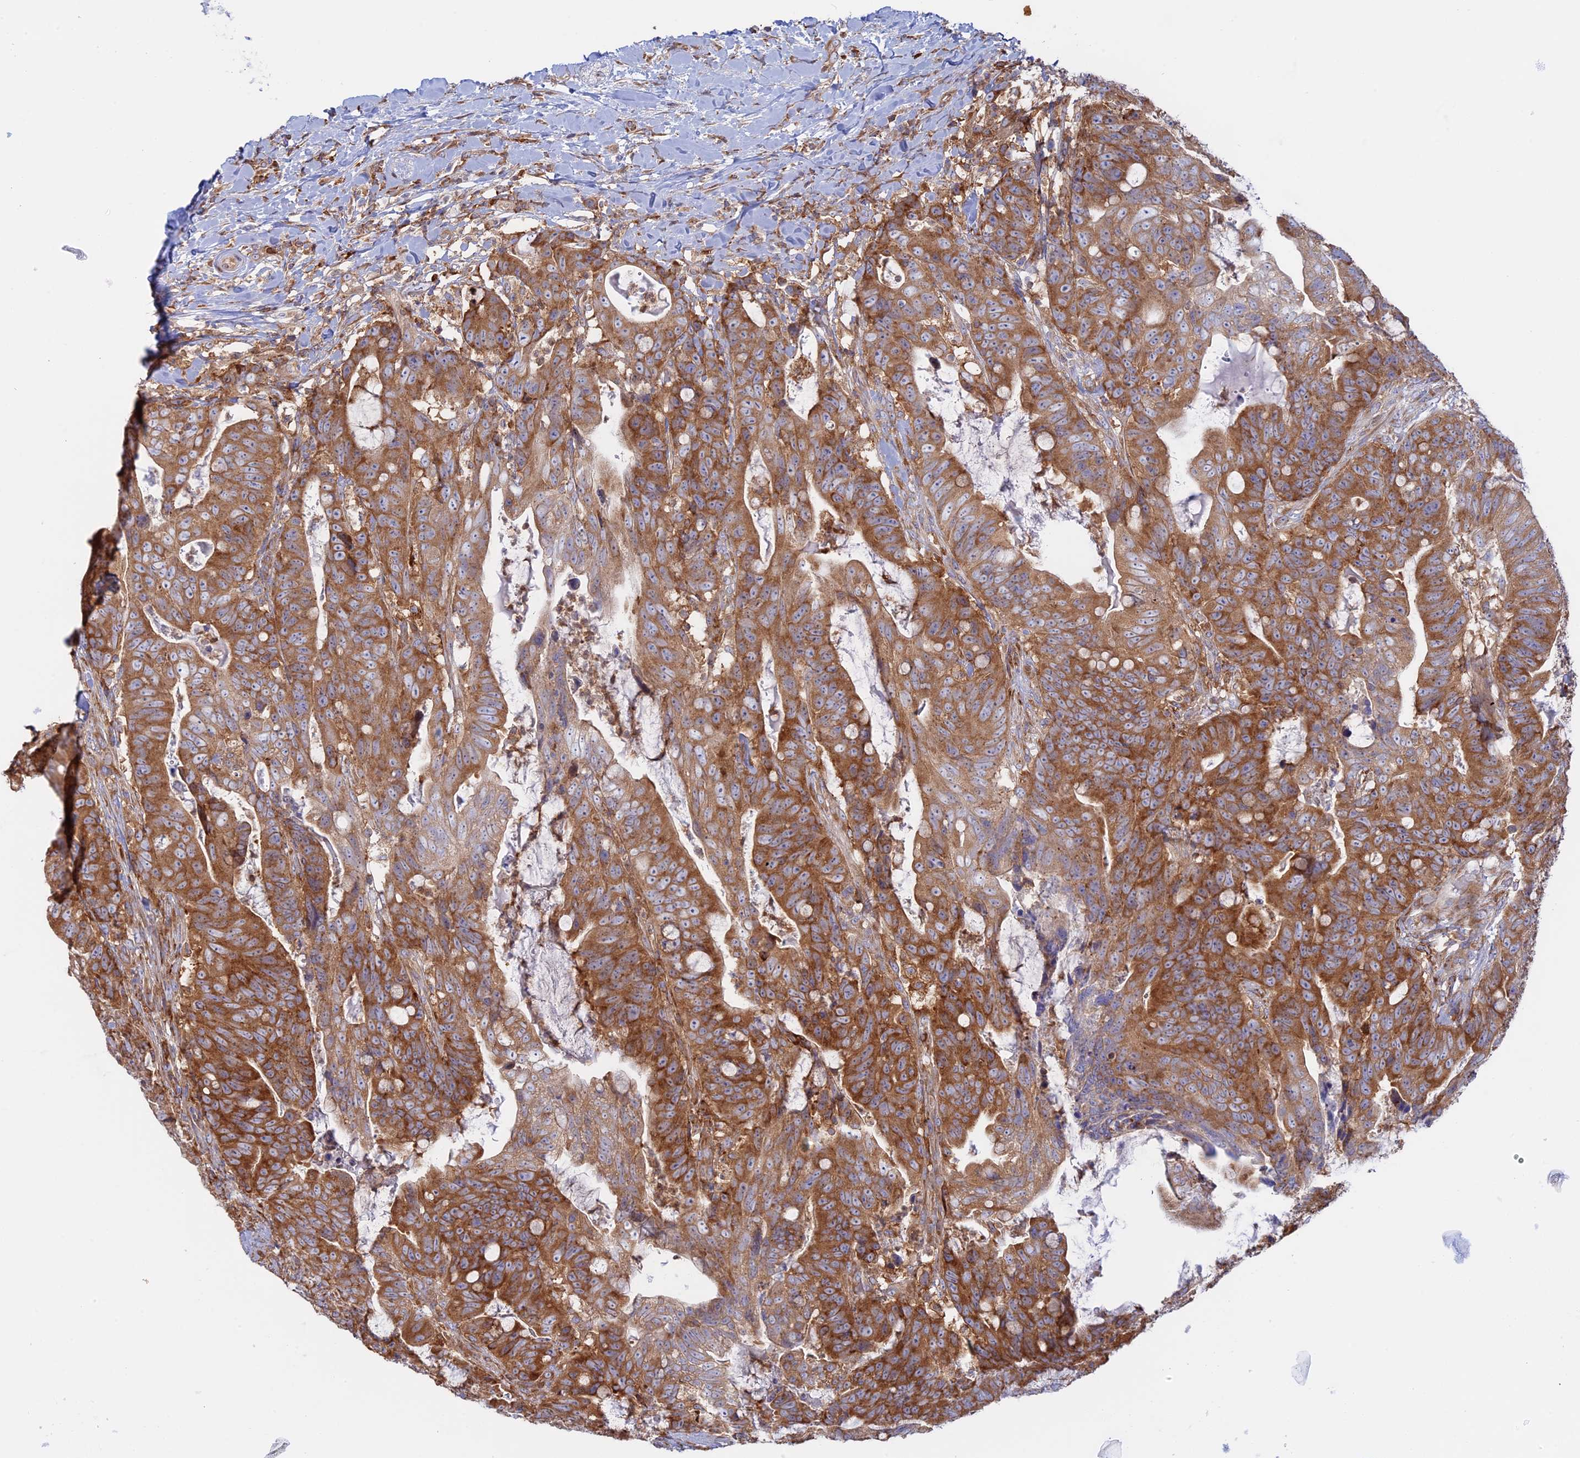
{"staining": {"intensity": "strong", "quantity": ">75%", "location": "cytoplasmic/membranous"}, "tissue": "colorectal cancer", "cell_type": "Tumor cells", "image_type": "cancer", "snomed": [{"axis": "morphology", "description": "Adenocarcinoma, NOS"}, {"axis": "topography", "description": "Colon"}], "caption": "Colorectal cancer tissue reveals strong cytoplasmic/membranous expression in approximately >75% of tumor cells", "gene": "GMIP", "patient": {"sex": "female", "age": 82}}